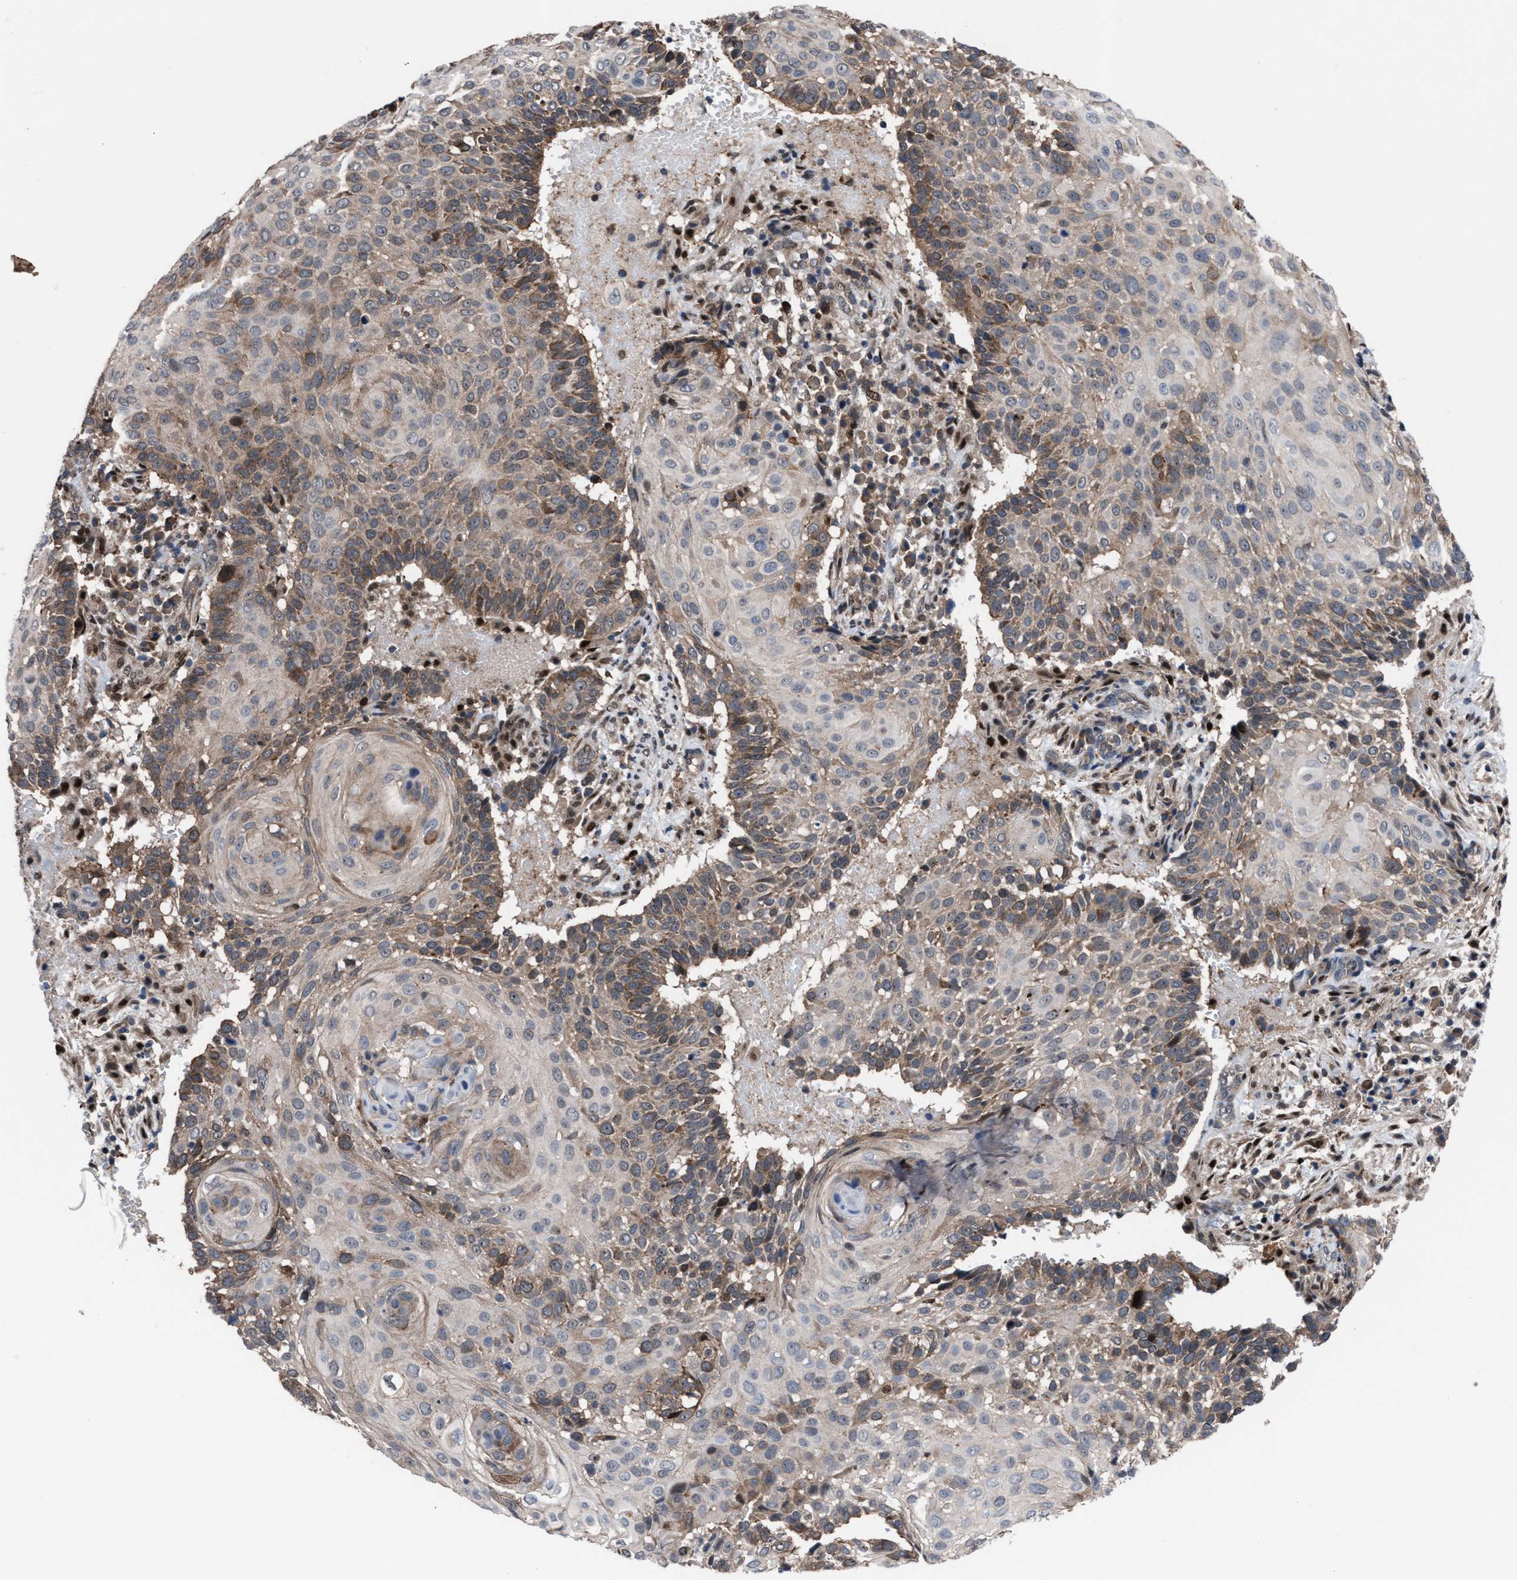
{"staining": {"intensity": "strong", "quantity": "<25%", "location": "cytoplasmic/membranous,nuclear"}, "tissue": "cervical cancer", "cell_type": "Tumor cells", "image_type": "cancer", "snomed": [{"axis": "morphology", "description": "Squamous cell carcinoma, NOS"}, {"axis": "topography", "description": "Cervix"}], "caption": "High-power microscopy captured an immunohistochemistry (IHC) micrograph of cervical squamous cell carcinoma, revealing strong cytoplasmic/membranous and nuclear staining in about <25% of tumor cells.", "gene": "TP53BP2", "patient": {"sex": "female", "age": 74}}